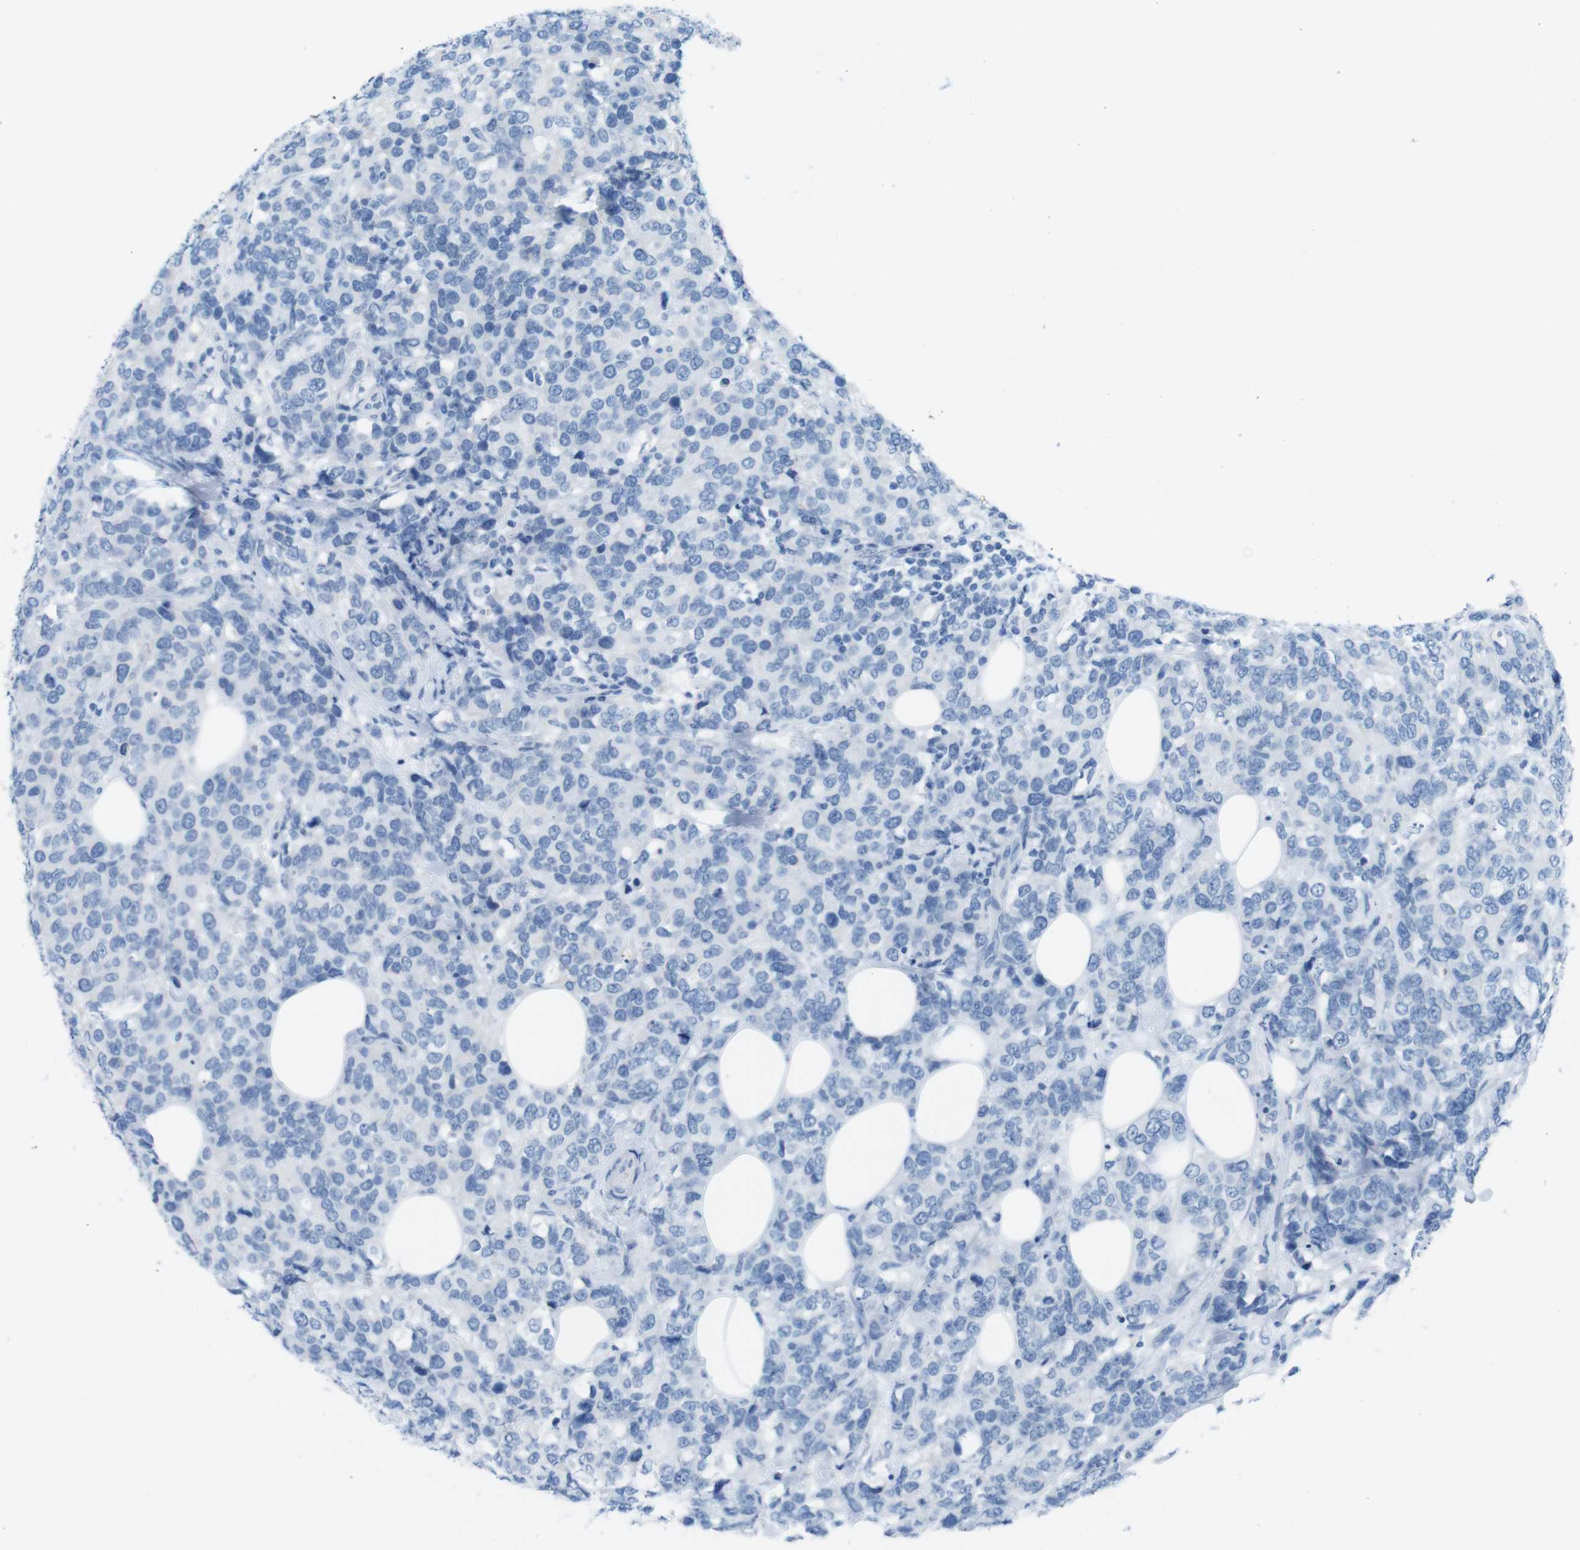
{"staining": {"intensity": "negative", "quantity": "none", "location": "none"}, "tissue": "breast cancer", "cell_type": "Tumor cells", "image_type": "cancer", "snomed": [{"axis": "morphology", "description": "Lobular carcinoma"}, {"axis": "topography", "description": "Breast"}], "caption": "A photomicrograph of human breast lobular carcinoma is negative for staining in tumor cells. The staining is performed using DAB brown chromogen with nuclei counter-stained in using hematoxylin.", "gene": "GAP43", "patient": {"sex": "female", "age": 59}}